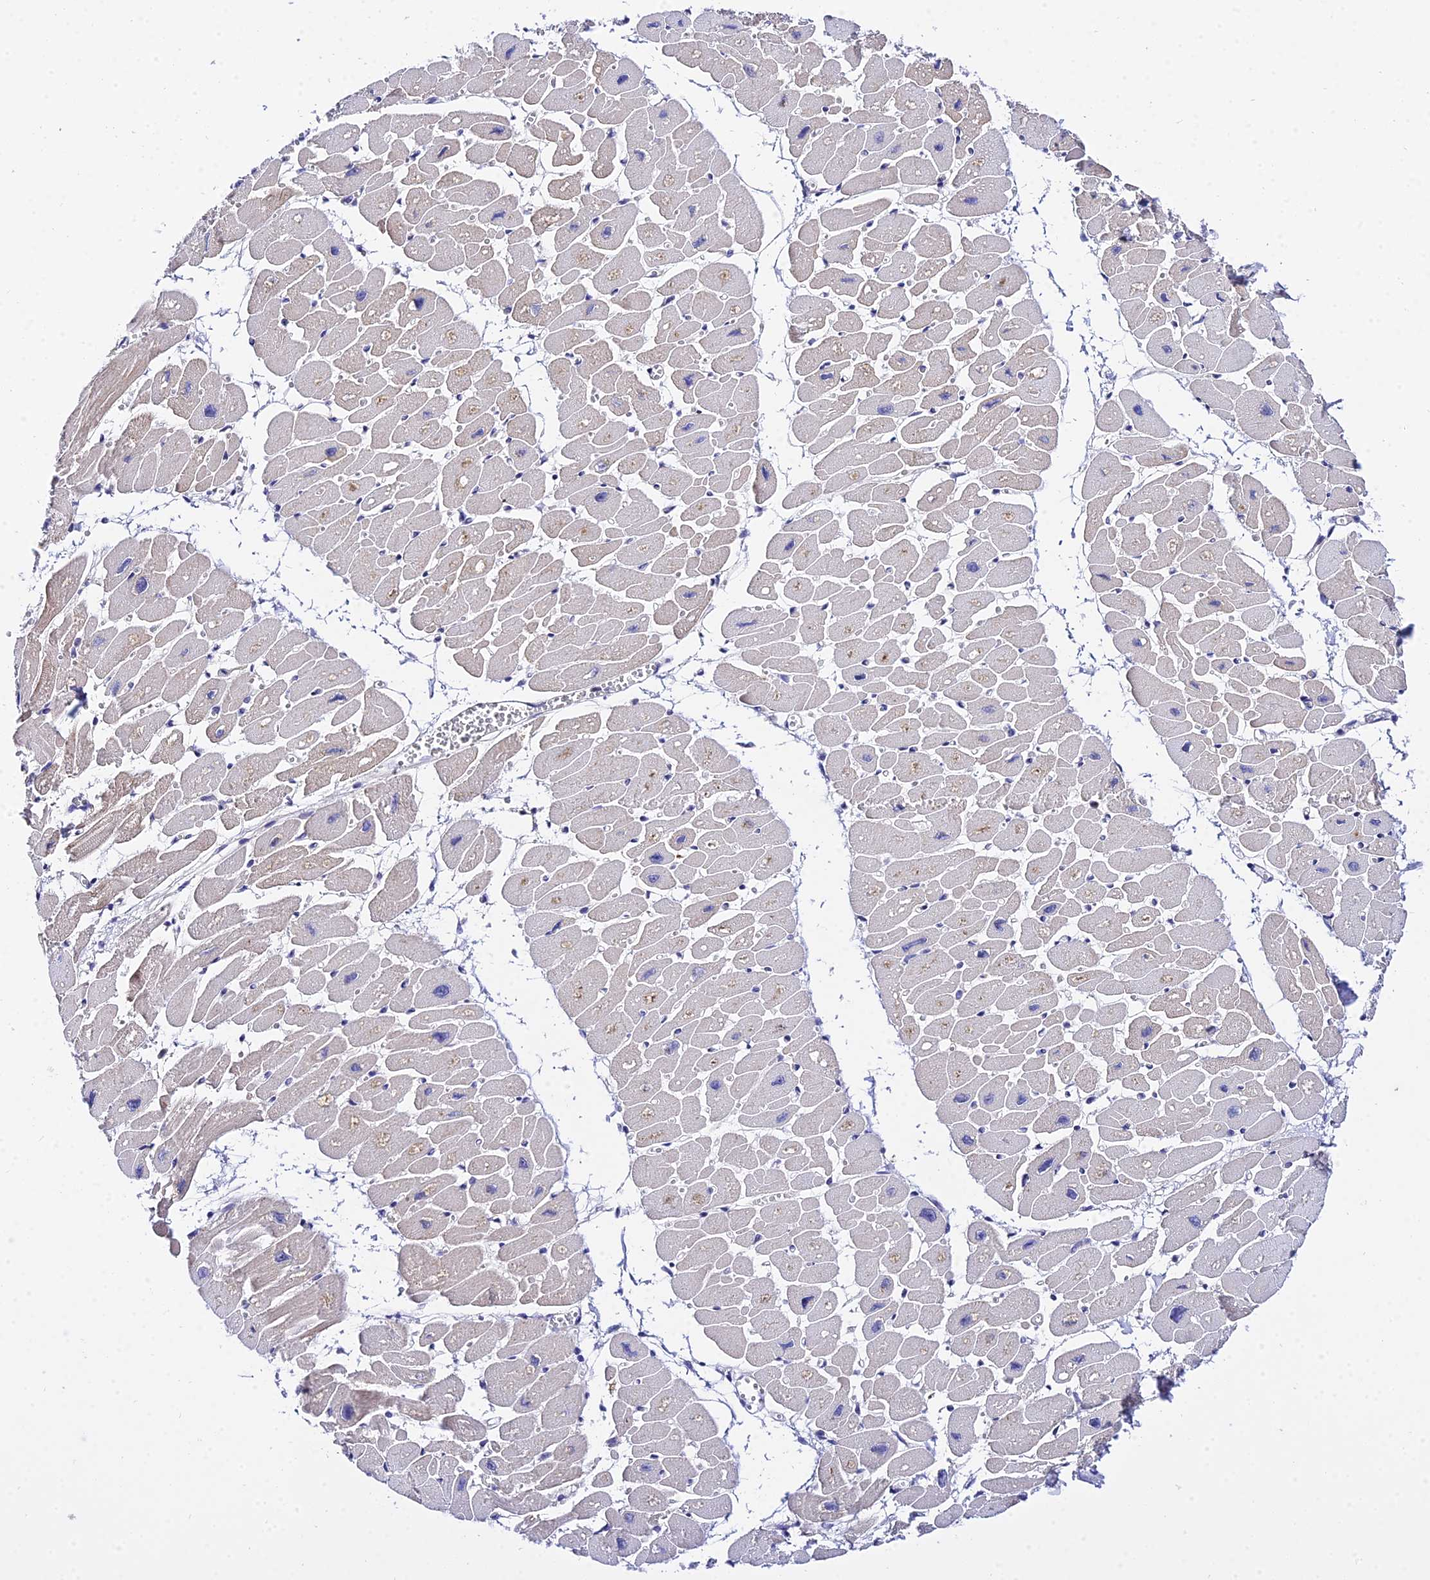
{"staining": {"intensity": "negative", "quantity": "none", "location": "none"}, "tissue": "heart muscle", "cell_type": "Cardiomyocytes", "image_type": "normal", "snomed": [{"axis": "morphology", "description": "Normal tissue, NOS"}, {"axis": "topography", "description": "Heart"}], "caption": "A histopathology image of heart muscle stained for a protein shows no brown staining in cardiomyocytes.", "gene": "ZNF628", "patient": {"sex": "female", "age": 54}}